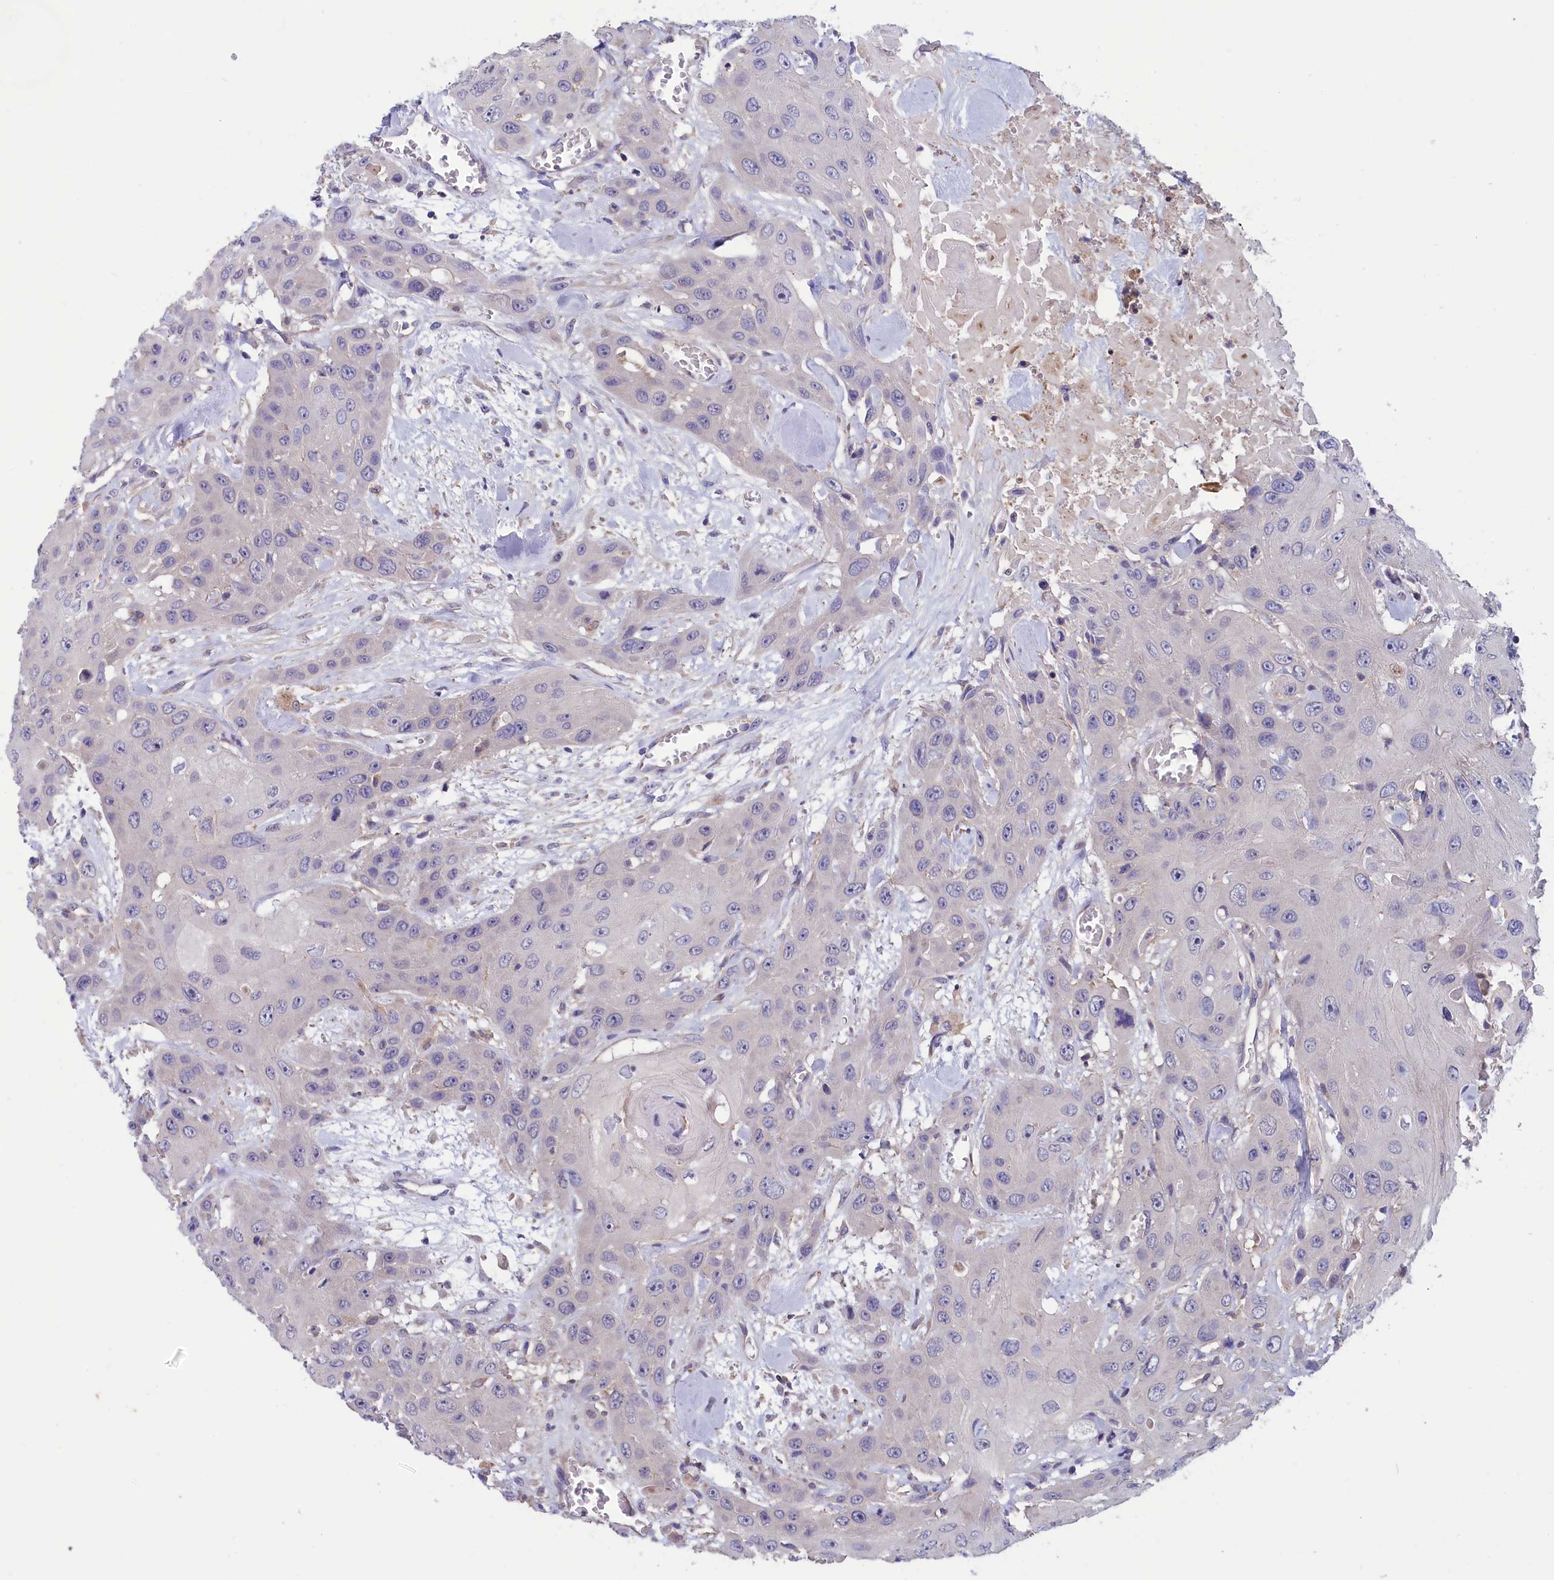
{"staining": {"intensity": "negative", "quantity": "none", "location": "none"}, "tissue": "head and neck cancer", "cell_type": "Tumor cells", "image_type": "cancer", "snomed": [{"axis": "morphology", "description": "Squamous cell carcinoma, NOS"}, {"axis": "topography", "description": "Head-Neck"}], "caption": "The micrograph shows no staining of tumor cells in head and neck cancer (squamous cell carcinoma).", "gene": "AMDHD2", "patient": {"sex": "male", "age": 81}}